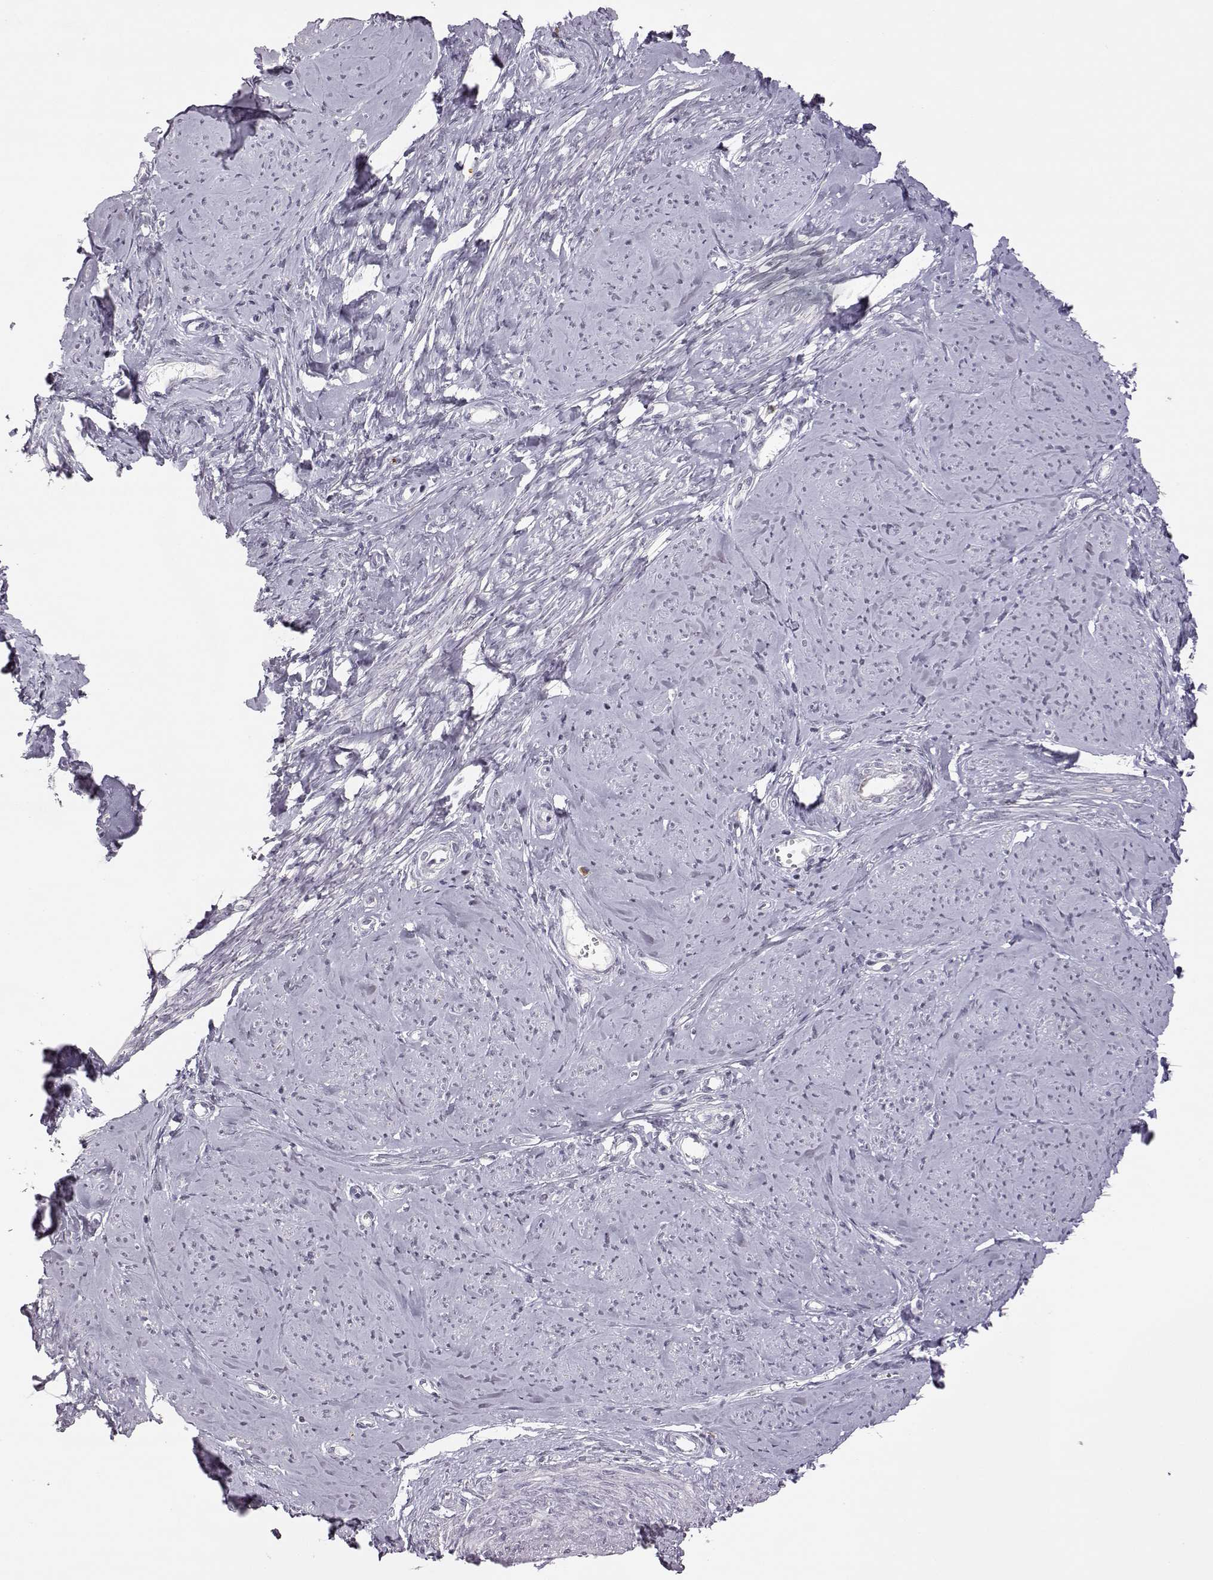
{"staining": {"intensity": "negative", "quantity": "none", "location": "none"}, "tissue": "smooth muscle", "cell_type": "Smooth muscle cells", "image_type": "normal", "snomed": [{"axis": "morphology", "description": "Normal tissue, NOS"}, {"axis": "topography", "description": "Smooth muscle"}], "caption": "Benign smooth muscle was stained to show a protein in brown. There is no significant staining in smooth muscle cells. The staining was performed using DAB to visualize the protein expression in brown, while the nuclei were stained in blue with hematoxylin (Magnification: 20x).", "gene": "VGF", "patient": {"sex": "female", "age": 48}}